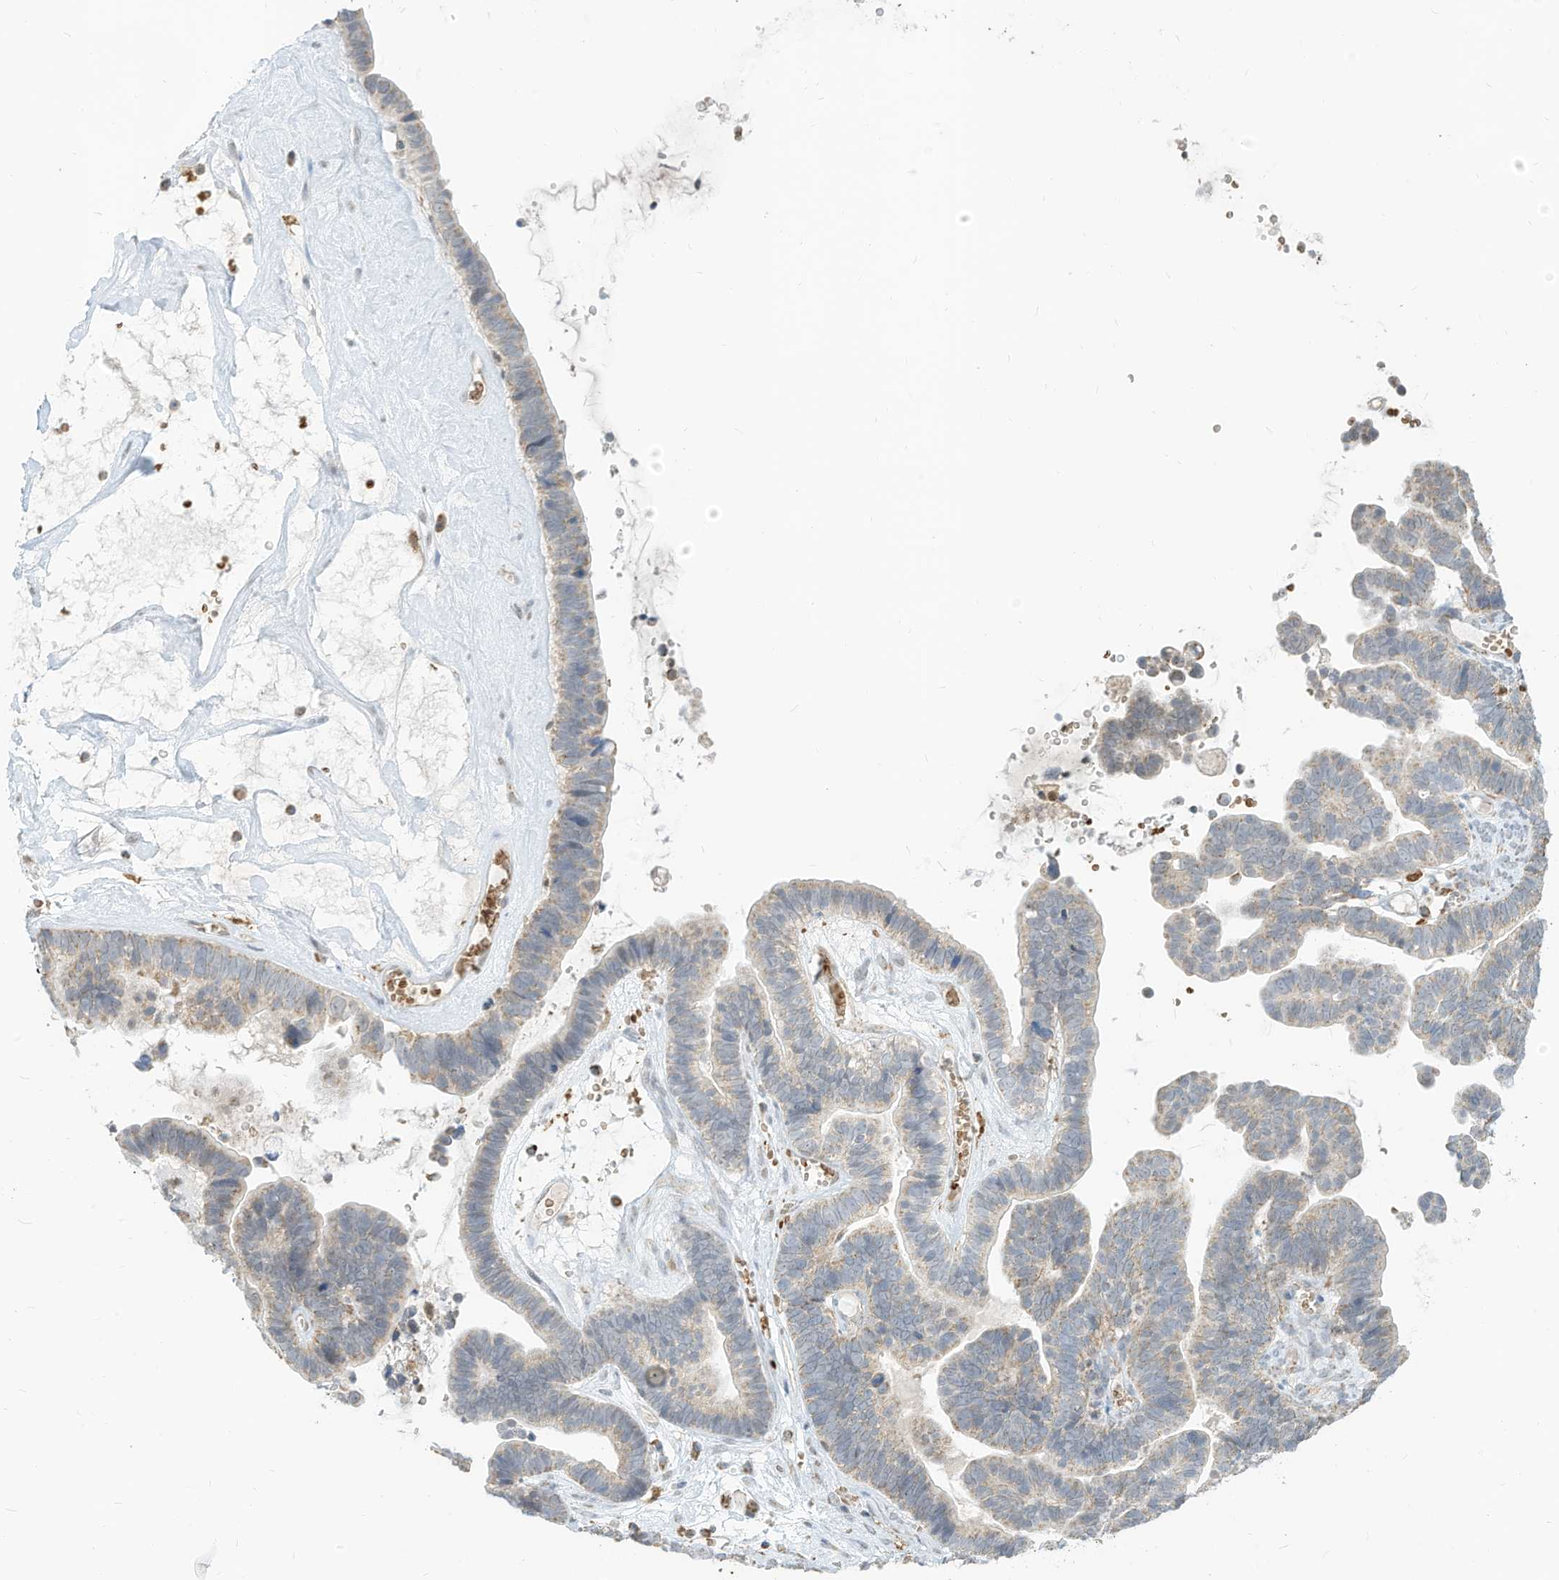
{"staining": {"intensity": "weak", "quantity": "25%-75%", "location": "cytoplasmic/membranous"}, "tissue": "ovarian cancer", "cell_type": "Tumor cells", "image_type": "cancer", "snomed": [{"axis": "morphology", "description": "Cystadenocarcinoma, serous, NOS"}, {"axis": "topography", "description": "Ovary"}], "caption": "A brown stain shows weak cytoplasmic/membranous expression of a protein in ovarian cancer (serous cystadenocarcinoma) tumor cells. (Stains: DAB in brown, nuclei in blue, Microscopy: brightfield microscopy at high magnification).", "gene": "MTUS2", "patient": {"sex": "female", "age": 56}}